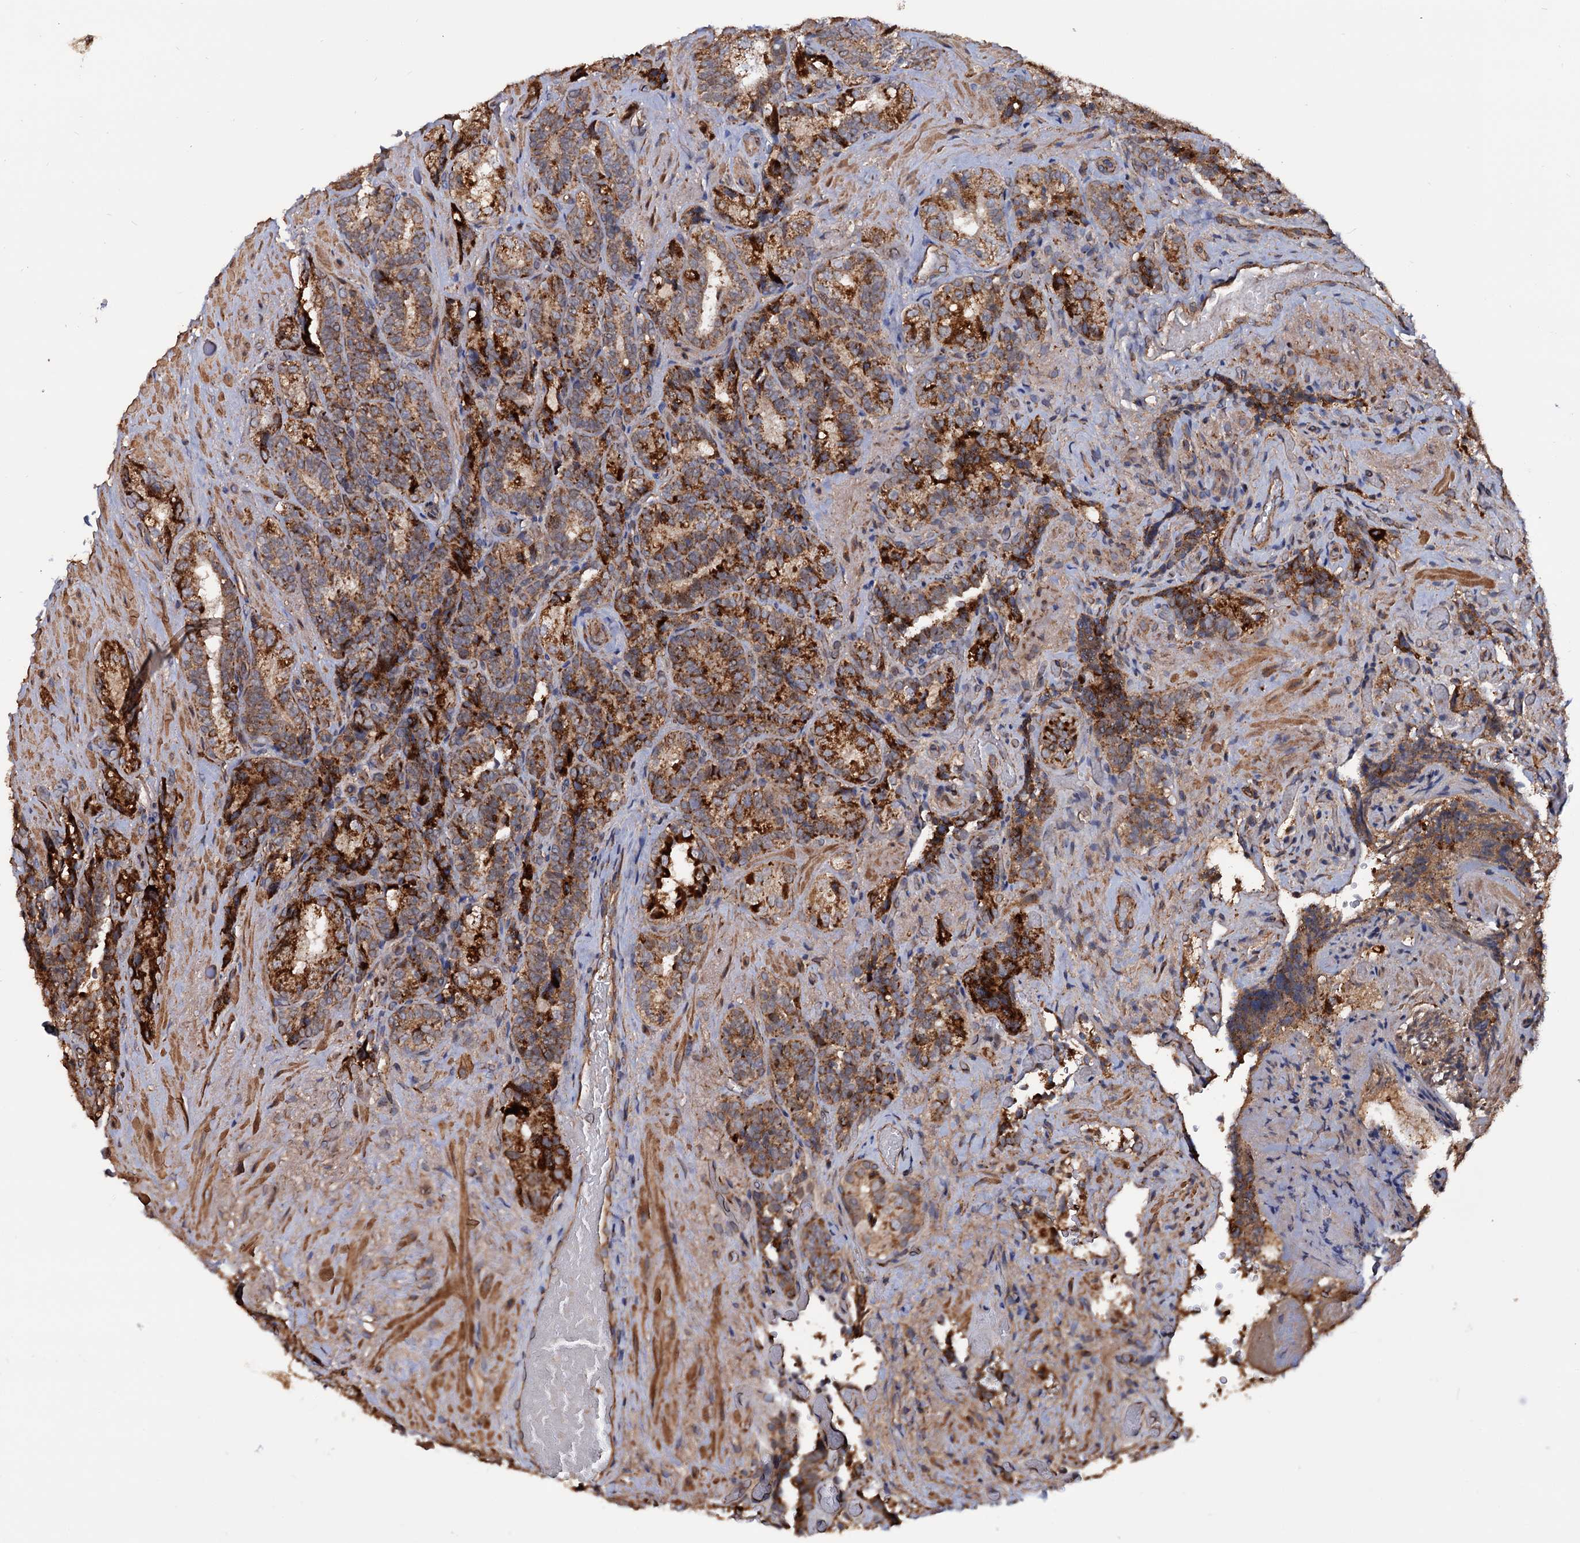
{"staining": {"intensity": "strong", "quantity": ">75%", "location": "cytoplasmic/membranous"}, "tissue": "seminal vesicle", "cell_type": "Glandular cells", "image_type": "normal", "snomed": [{"axis": "morphology", "description": "Normal tissue, NOS"}, {"axis": "topography", "description": "Prostate and seminal vesicle, NOS"}, {"axis": "topography", "description": "Prostate"}, {"axis": "topography", "description": "Seminal veicle"}], "caption": "Strong cytoplasmic/membranous staining for a protein is seen in about >75% of glandular cells of normal seminal vesicle using immunohistochemistry (IHC).", "gene": "MRPL42", "patient": {"sex": "male", "age": 67}}